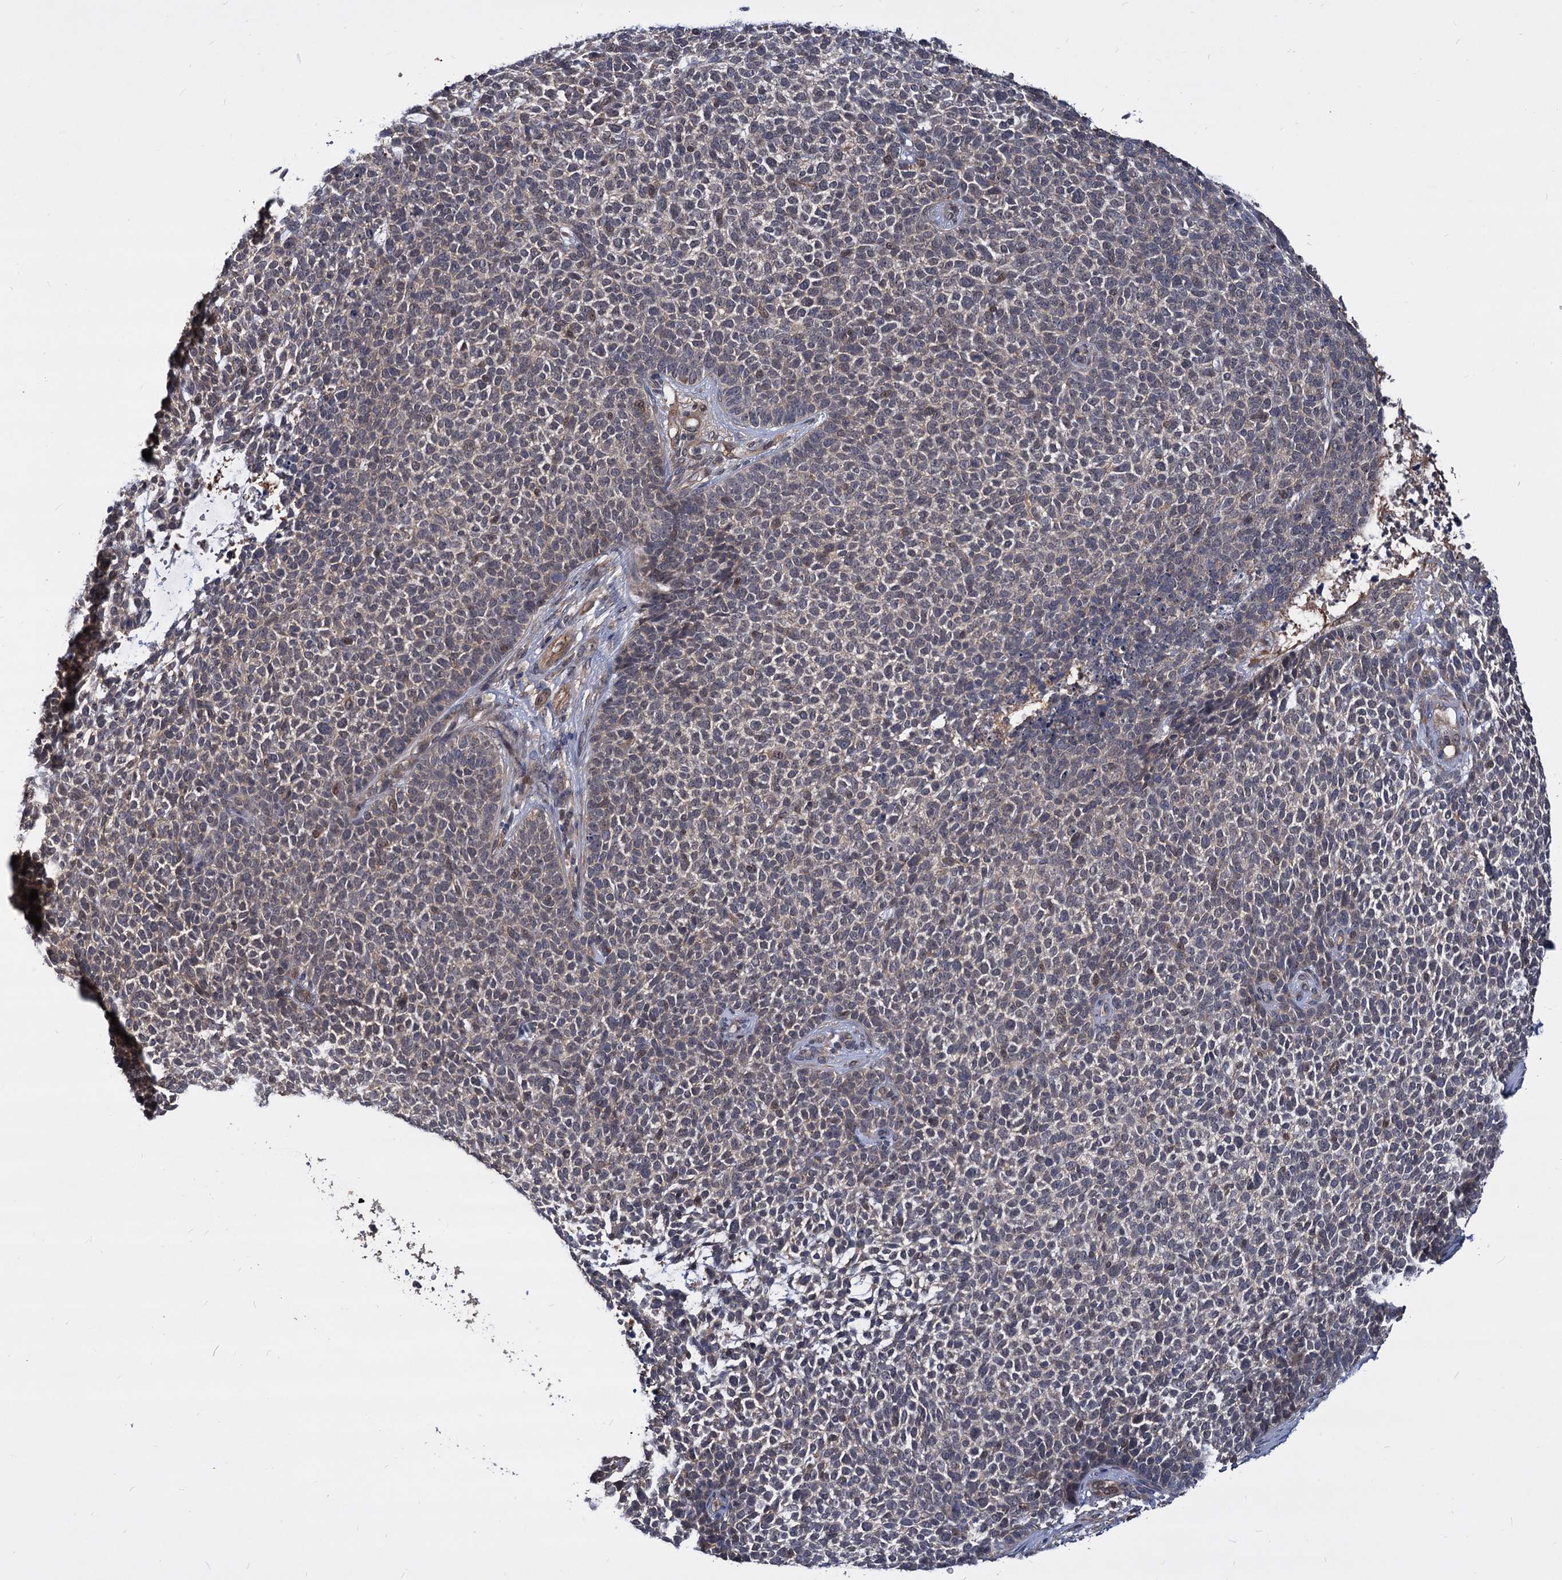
{"staining": {"intensity": "negative", "quantity": "none", "location": "none"}, "tissue": "skin cancer", "cell_type": "Tumor cells", "image_type": "cancer", "snomed": [{"axis": "morphology", "description": "Basal cell carcinoma"}, {"axis": "topography", "description": "Skin"}], "caption": "DAB (3,3'-diaminobenzidine) immunohistochemical staining of human skin basal cell carcinoma demonstrates no significant expression in tumor cells.", "gene": "PSMD4", "patient": {"sex": "female", "age": 84}}